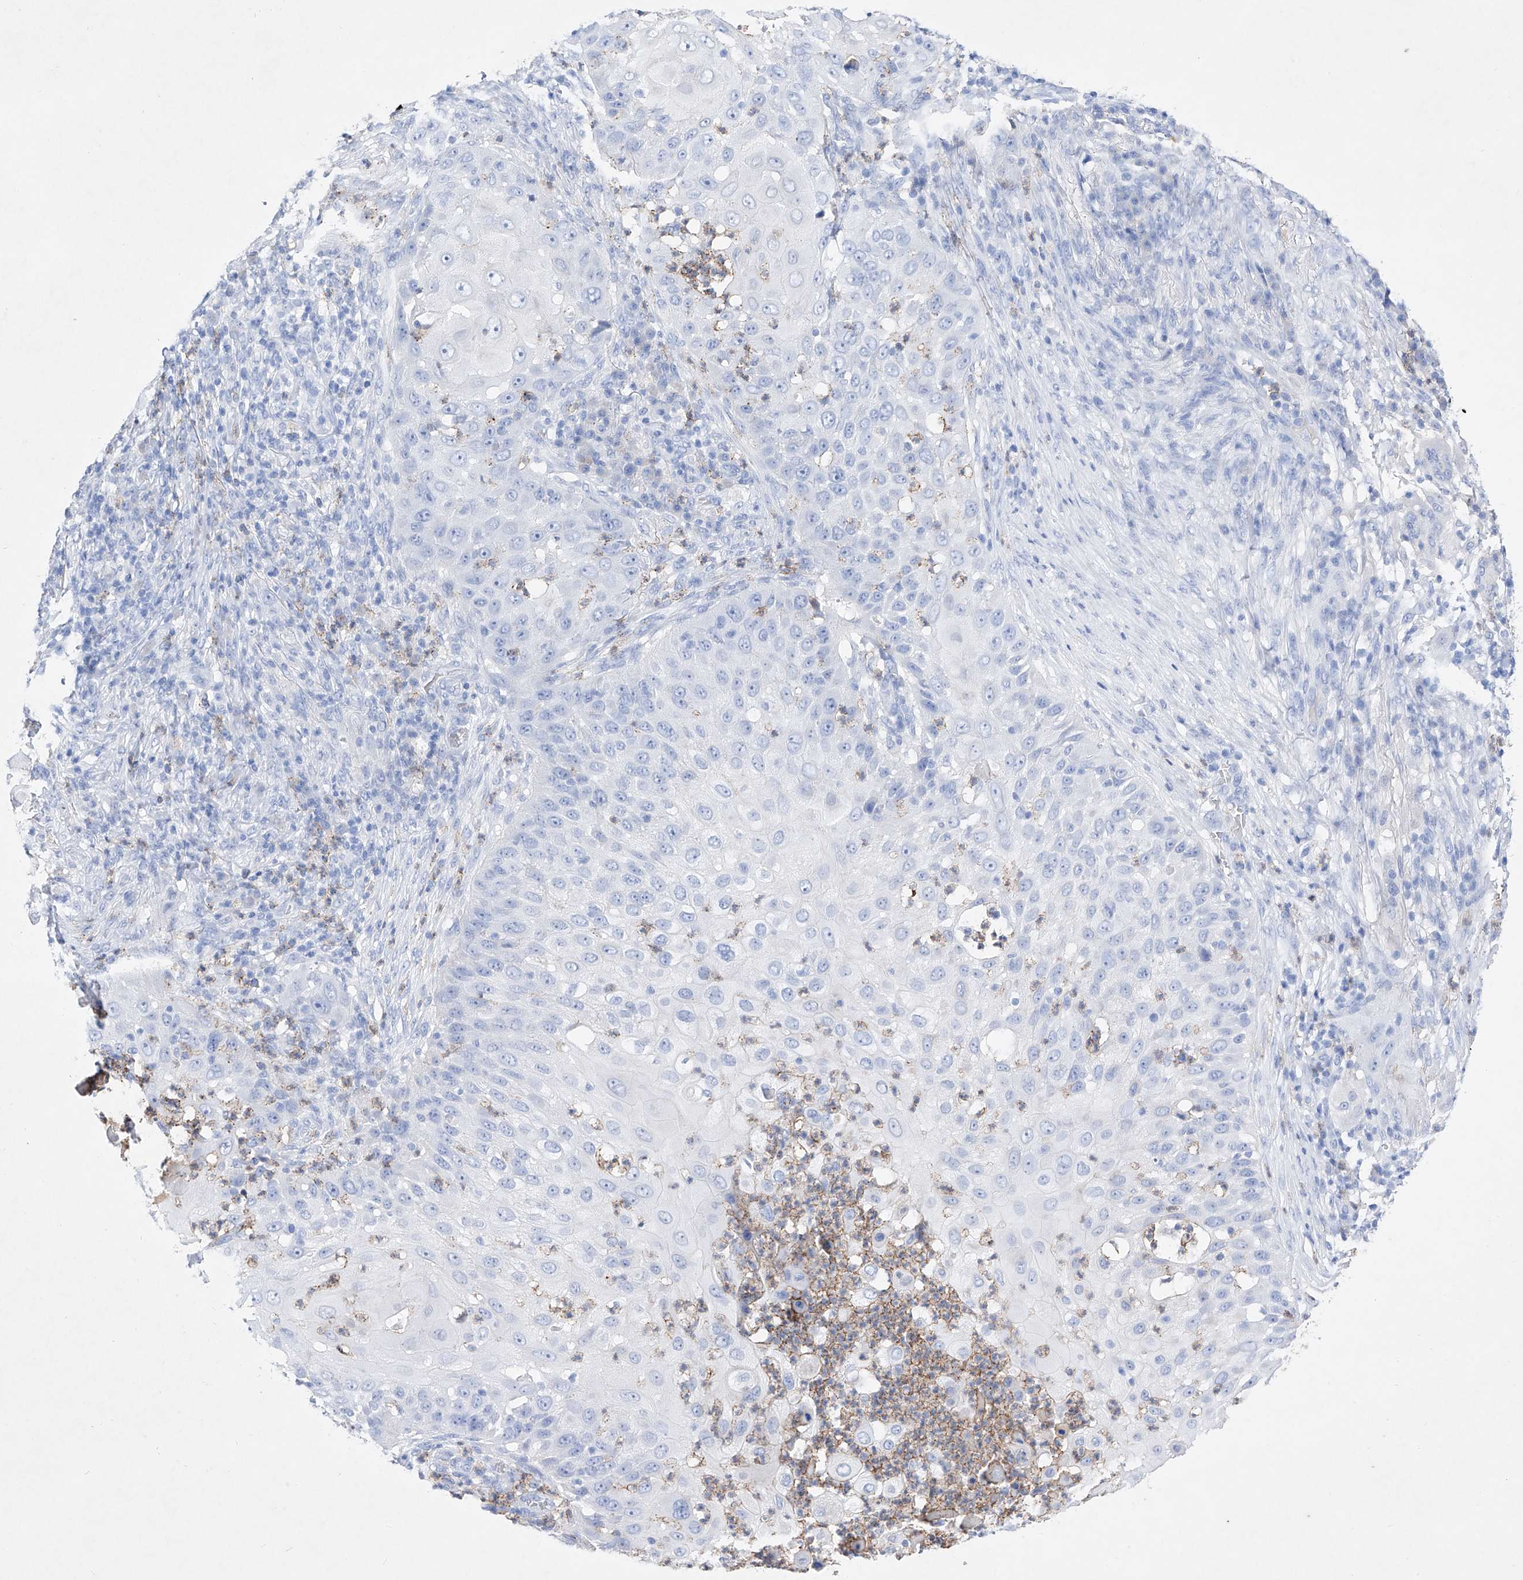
{"staining": {"intensity": "negative", "quantity": "none", "location": "none"}, "tissue": "skin cancer", "cell_type": "Tumor cells", "image_type": "cancer", "snomed": [{"axis": "morphology", "description": "Squamous cell carcinoma, NOS"}, {"axis": "topography", "description": "Skin"}], "caption": "Protein analysis of skin cancer (squamous cell carcinoma) reveals no significant expression in tumor cells.", "gene": "TM7SF2", "patient": {"sex": "female", "age": 44}}